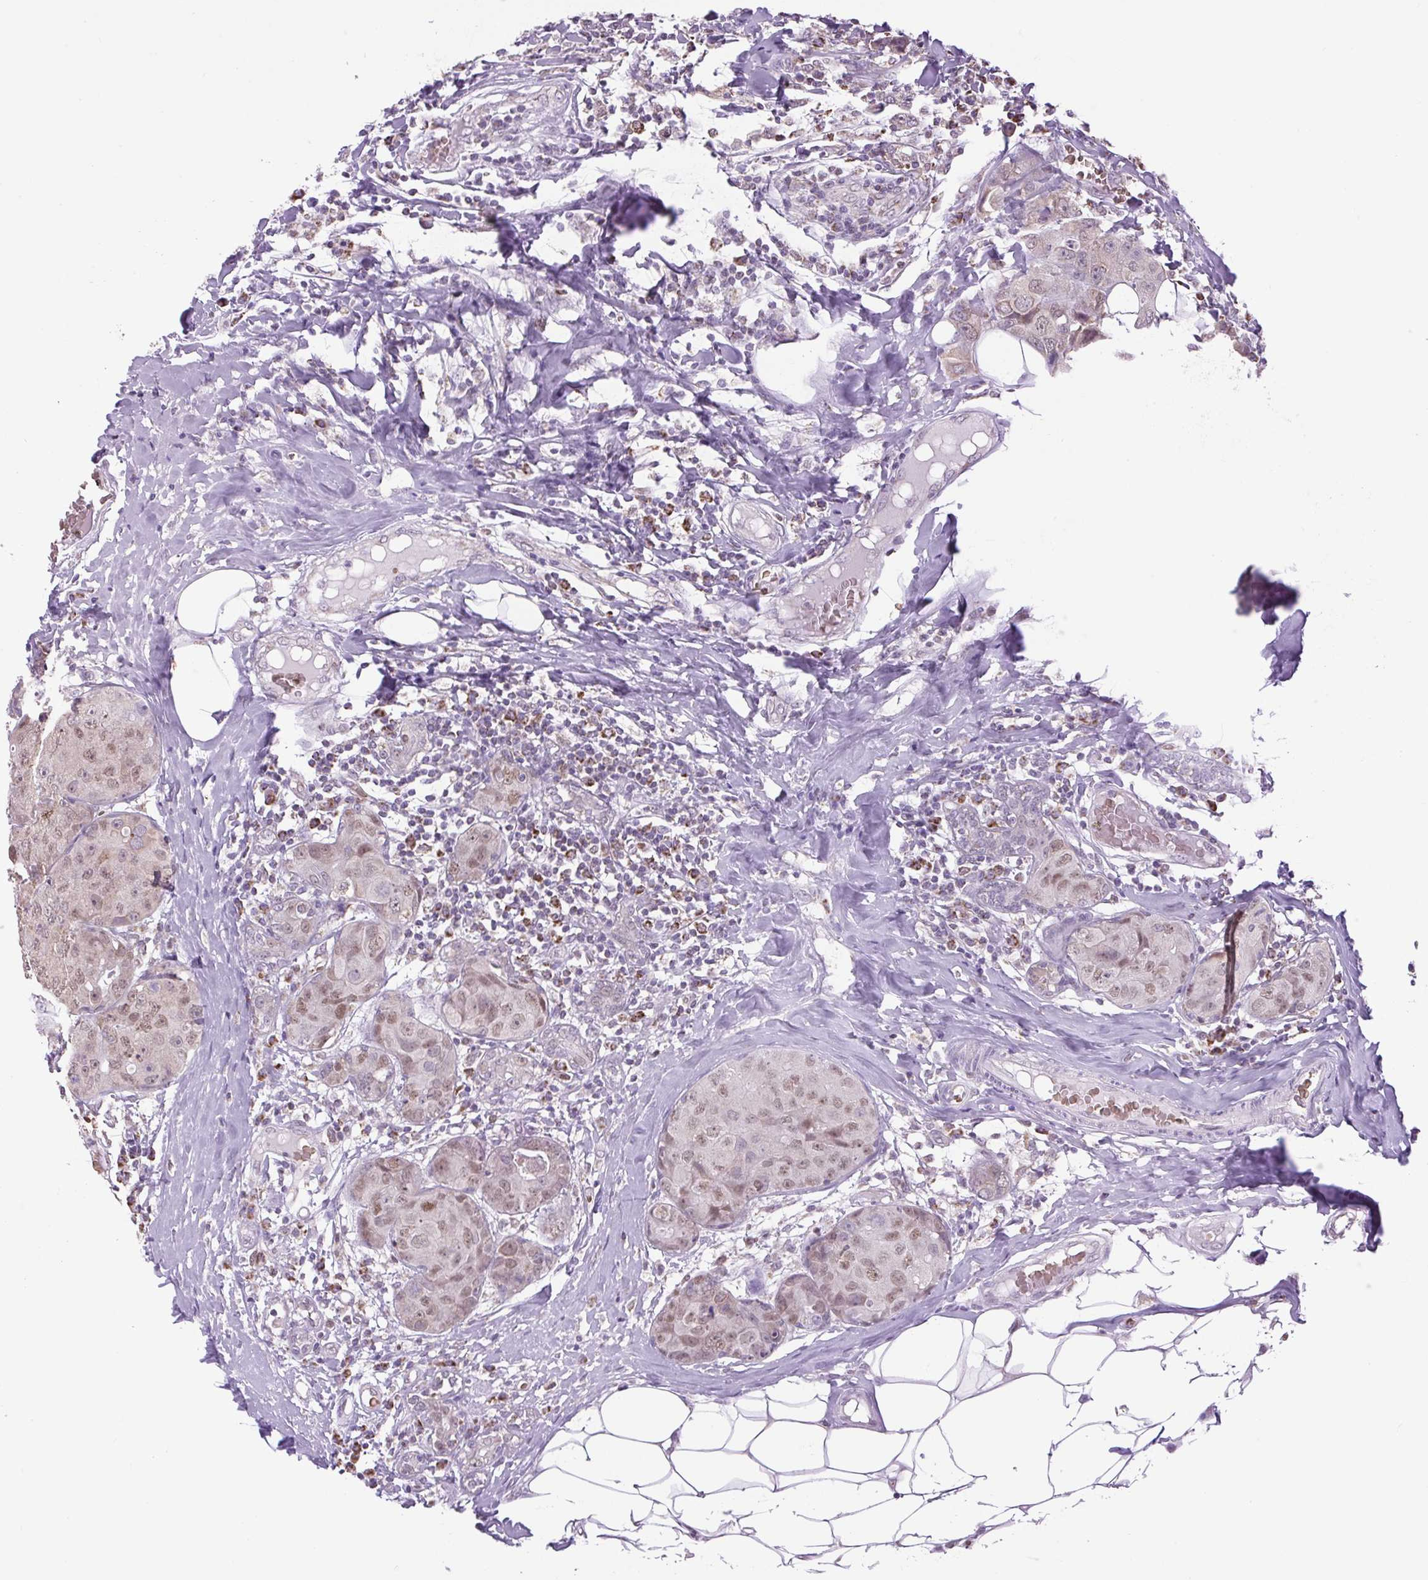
{"staining": {"intensity": "weak", "quantity": ">75%", "location": "nuclear"}, "tissue": "breast cancer", "cell_type": "Tumor cells", "image_type": "cancer", "snomed": [{"axis": "morphology", "description": "Duct carcinoma"}, {"axis": "topography", "description": "Breast"}], "caption": "Approximately >75% of tumor cells in breast intraductal carcinoma reveal weak nuclear protein expression as visualized by brown immunohistochemical staining.", "gene": "SCO2", "patient": {"sex": "female", "age": 43}}